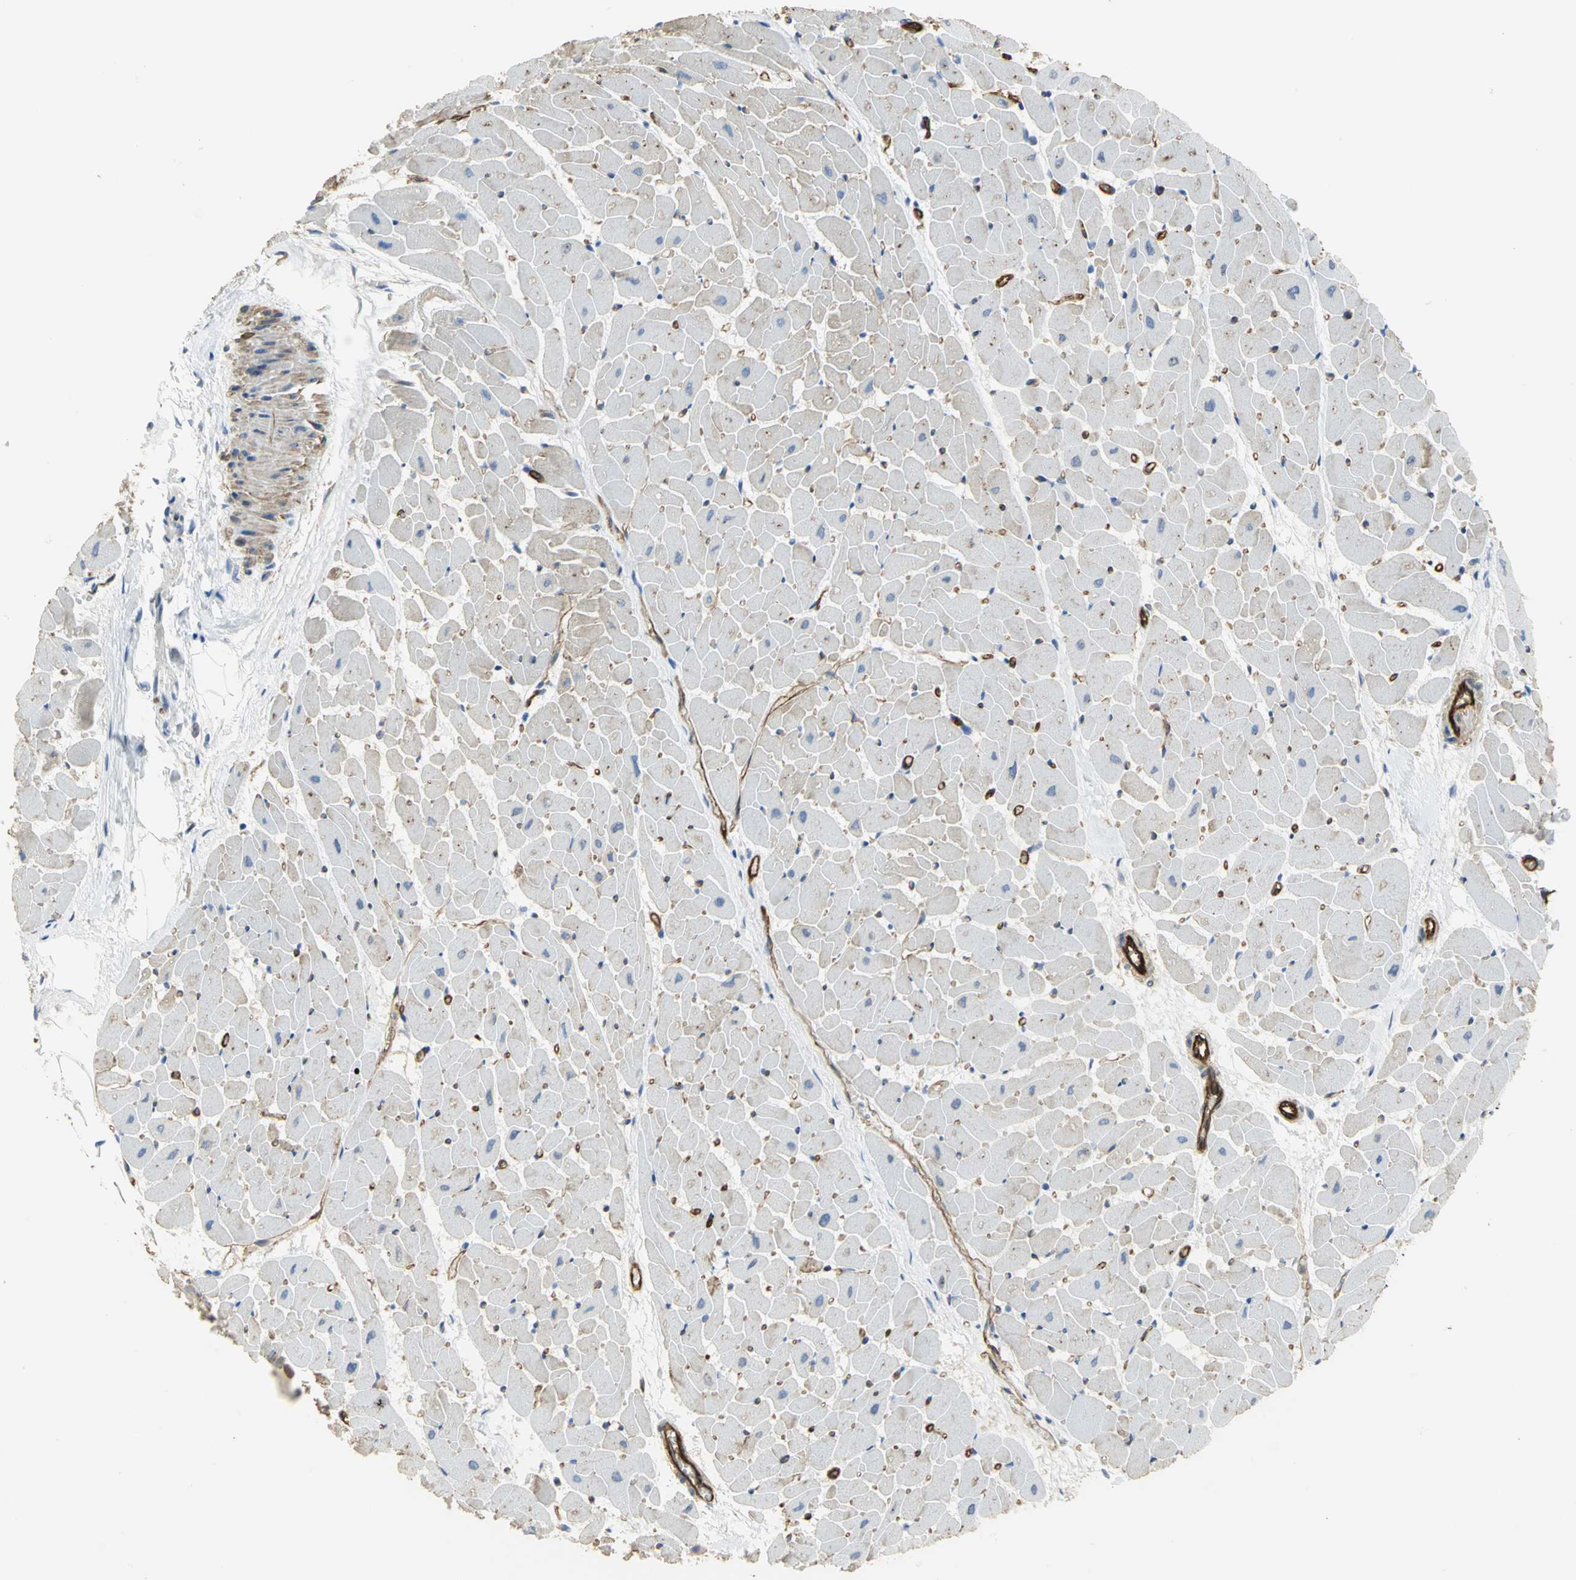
{"staining": {"intensity": "negative", "quantity": "none", "location": "none"}, "tissue": "heart muscle", "cell_type": "Cardiomyocytes", "image_type": "normal", "snomed": [{"axis": "morphology", "description": "Normal tissue, NOS"}, {"axis": "topography", "description": "Heart"}], "caption": "Micrograph shows no protein positivity in cardiomyocytes of normal heart muscle.", "gene": "FLNB", "patient": {"sex": "female", "age": 19}}